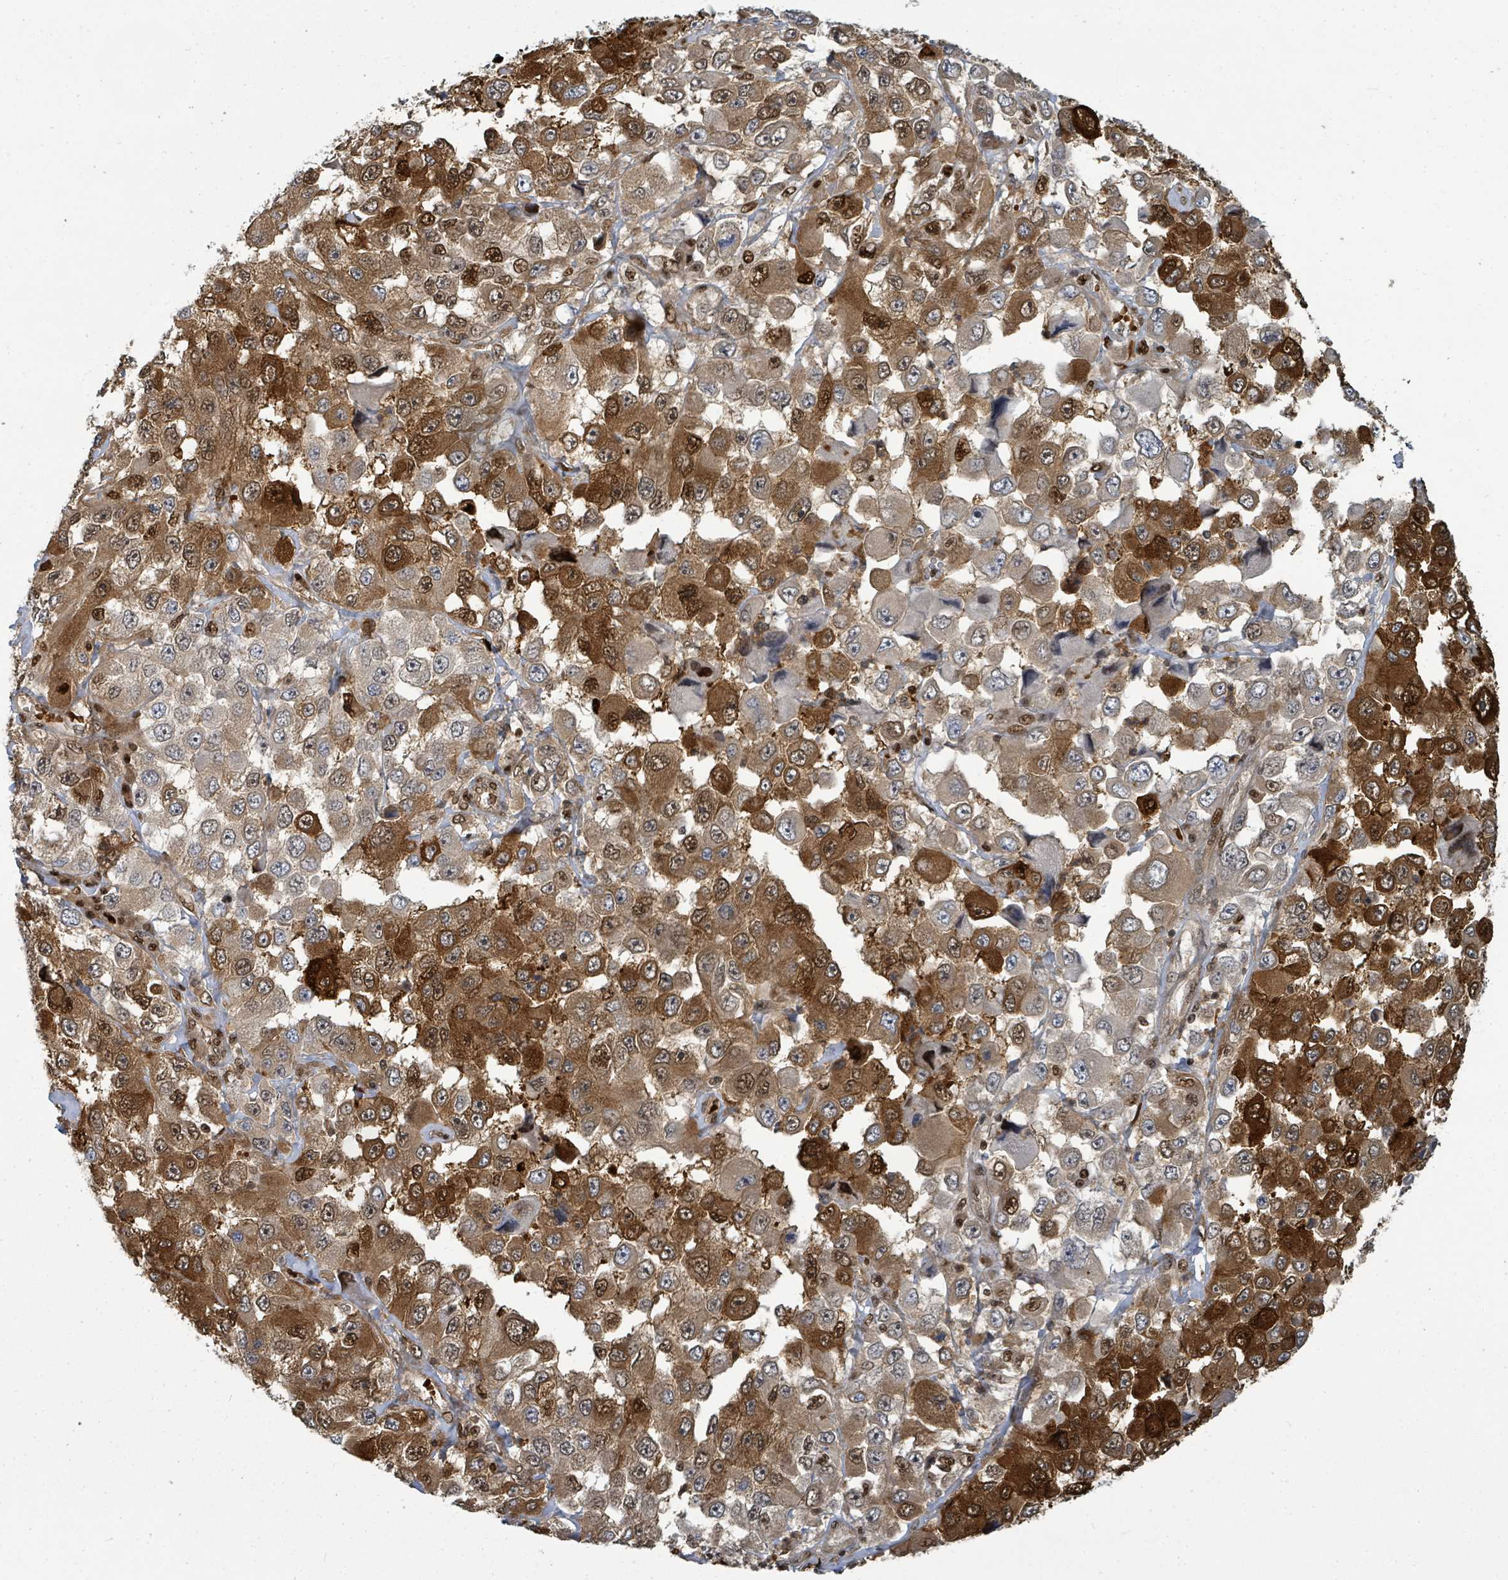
{"staining": {"intensity": "strong", "quantity": ">75%", "location": "cytoplasmic/membranous,nuclear"}, "tissue": "melanoma", "cell_type": "Tumor cells", "image_type": "cancer", "snomed": [{"axis": "morphology", "description": "Malignant melanoma, Metastatic site"}, {"axis": "topography", "description": "Lymph node"}], "caption": "Immunohistochemical staining of melanoma shows high levels of strong cytoplasmic/membranous and nuclear protein positivity in approximately >75% of tumor cells.", "gene": "TRDMT1", "patient": {"sex": "male", "age": 62}}